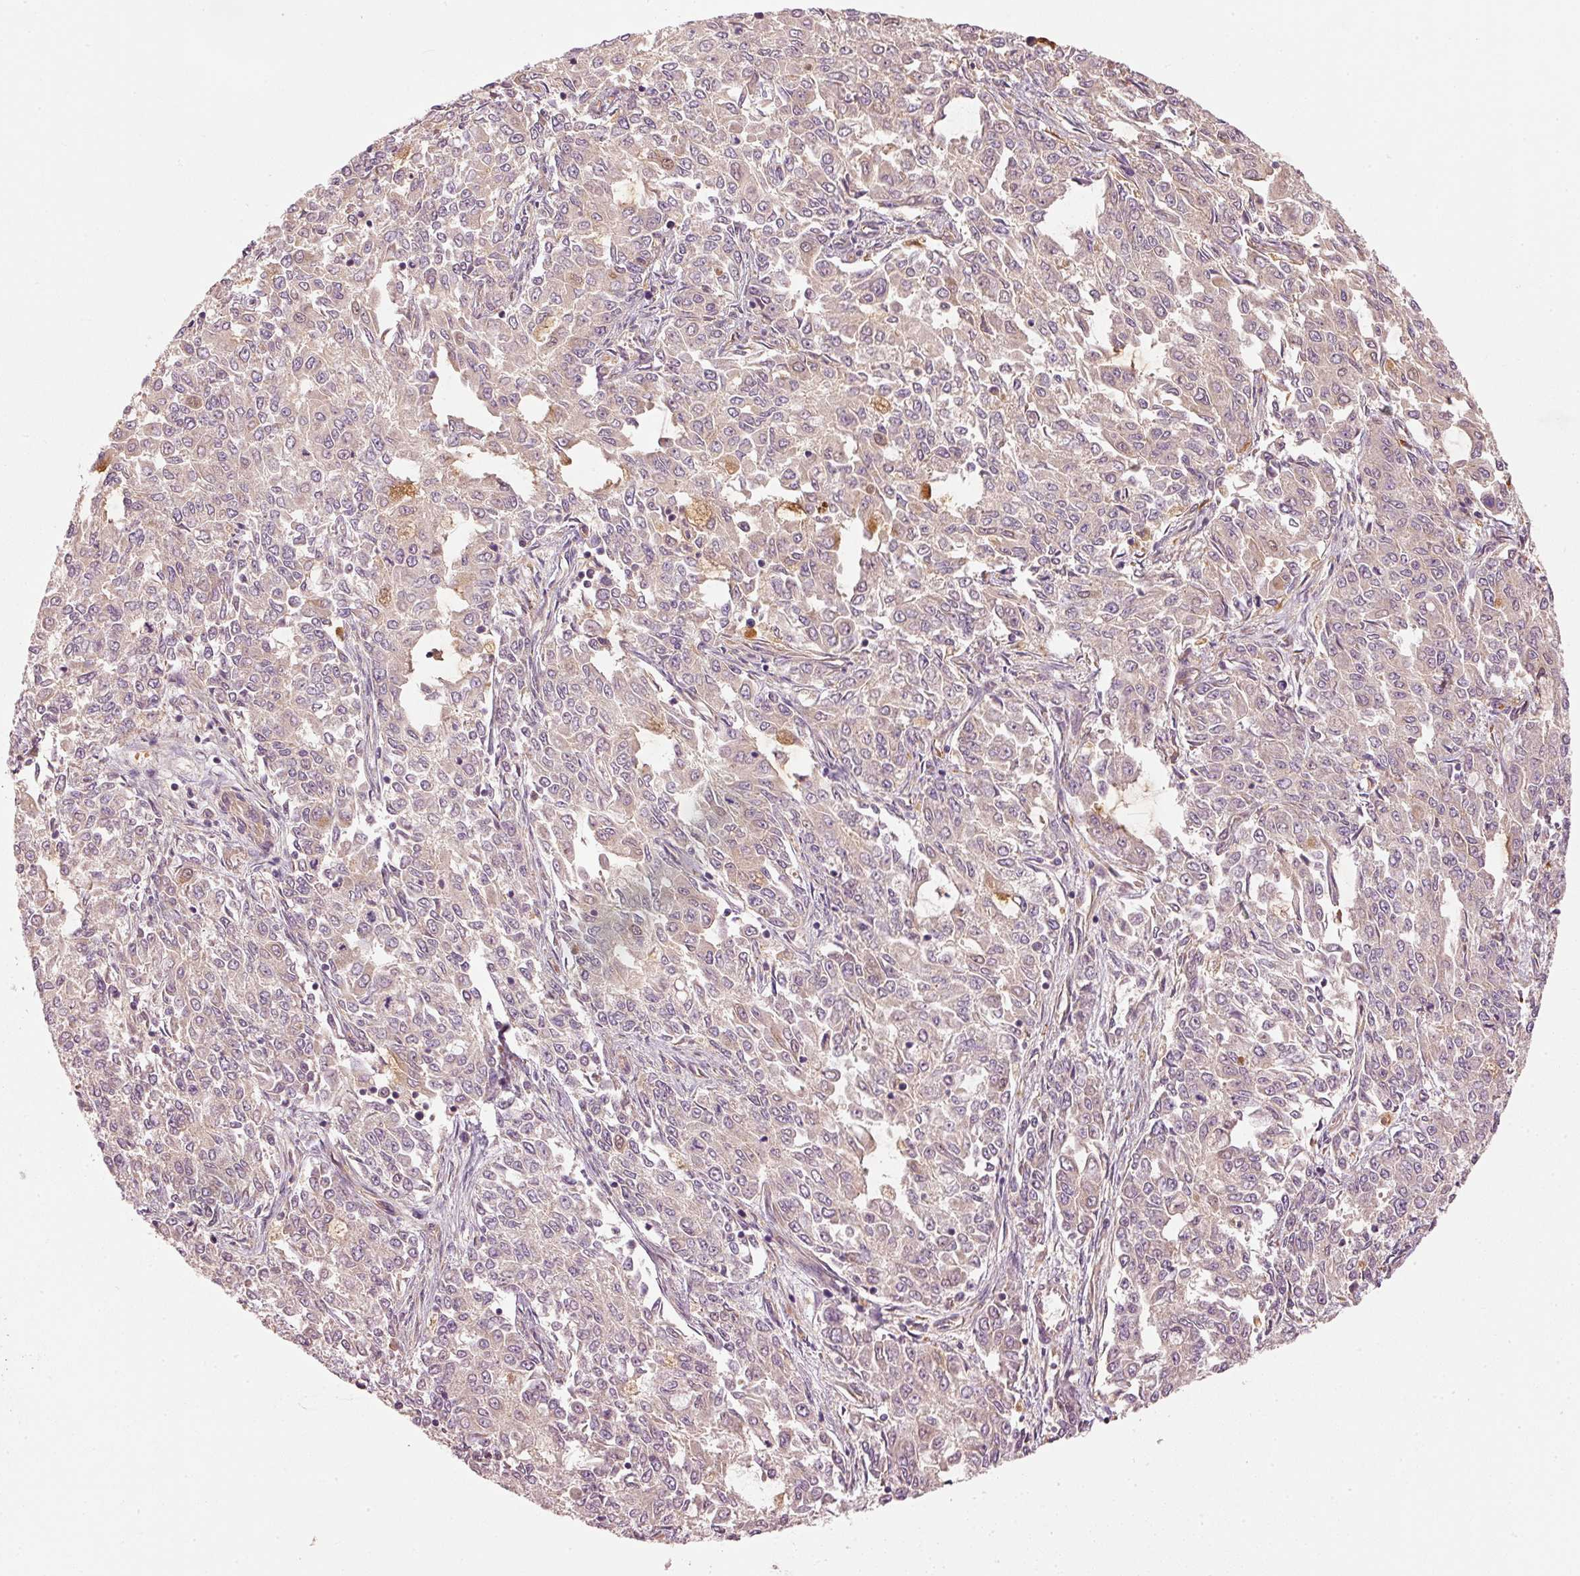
{"staining": {"intensity": "weak", "quantity": "<25%", "location": "cytoplasmic/membranous"}, "tissue": "endometrial cancer", "cell_type": "Tumor cells", "image_type": "cancer", "snomed": [{"axis": "morphology", "description": "Adenocarcinoma, NOS"}, {"axis": "topography", "description": "Endometrium"}], "caption": "The micrograph reveals no significant staining in tumor cells of endometrial adenocarcinoma. (DAB IHC, high magnification).", "gene": "MTHFD1L", "patient": {"sex": "female", "age": 50}}